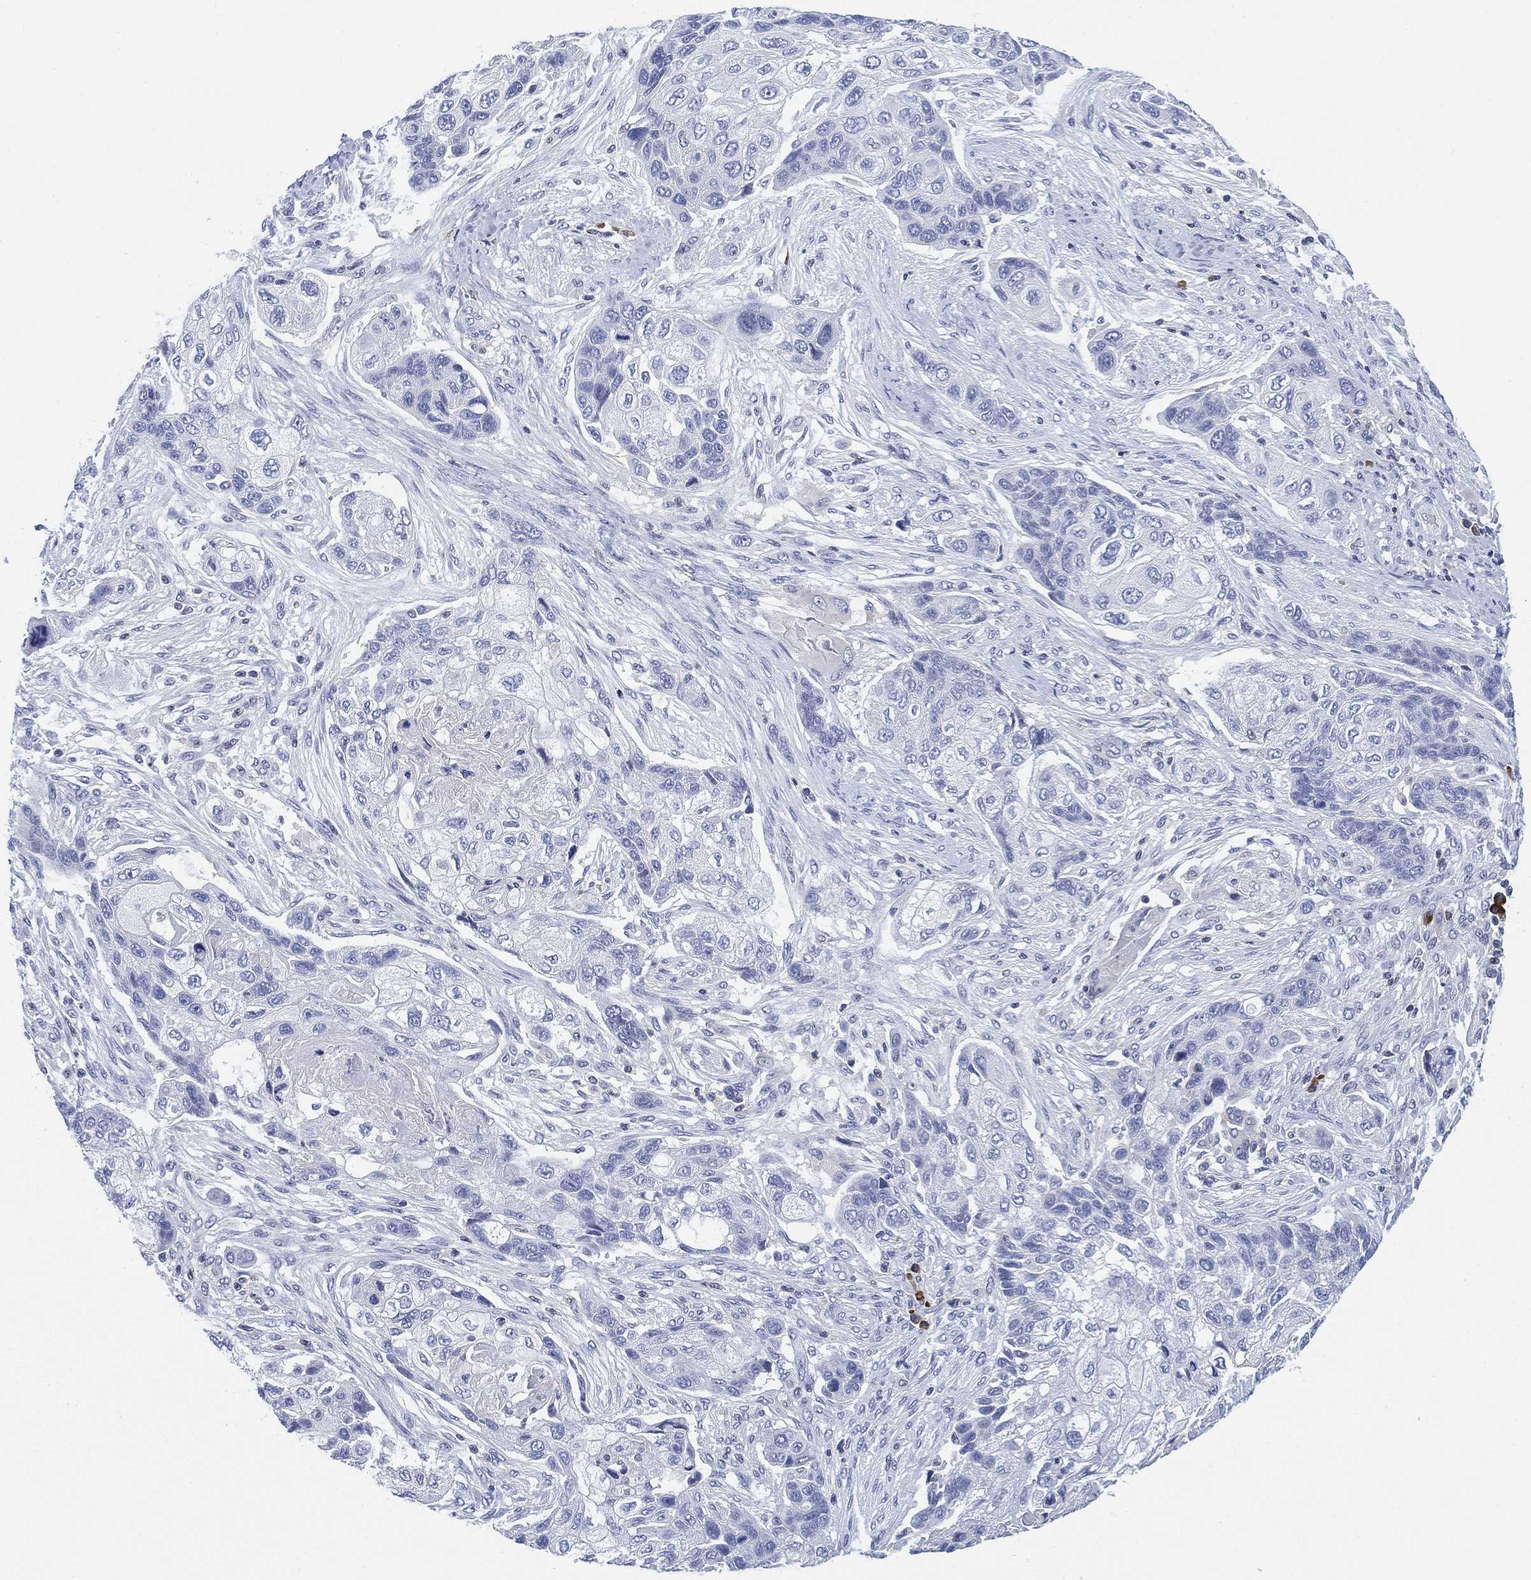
{"staining": {"intensity": "negative", "quantity": "none", "location": "none"}, "tissue": "lung cancer", "cell_type": "Tumor cells", "image_type": "cancer", "snomed": [{"axis": "morphology", "description": "Squamous cell carcinoma, NOS"}, {"axis": "topography", "description": "Lung"}], "caption": "A high-resolution micrograph shows IHC staining of squamous cell carcinoma (lung), which exhibits no significant expression in tumor cells.", "gene": "FYB1", "patient": {"sex": "male", "age": 69}}